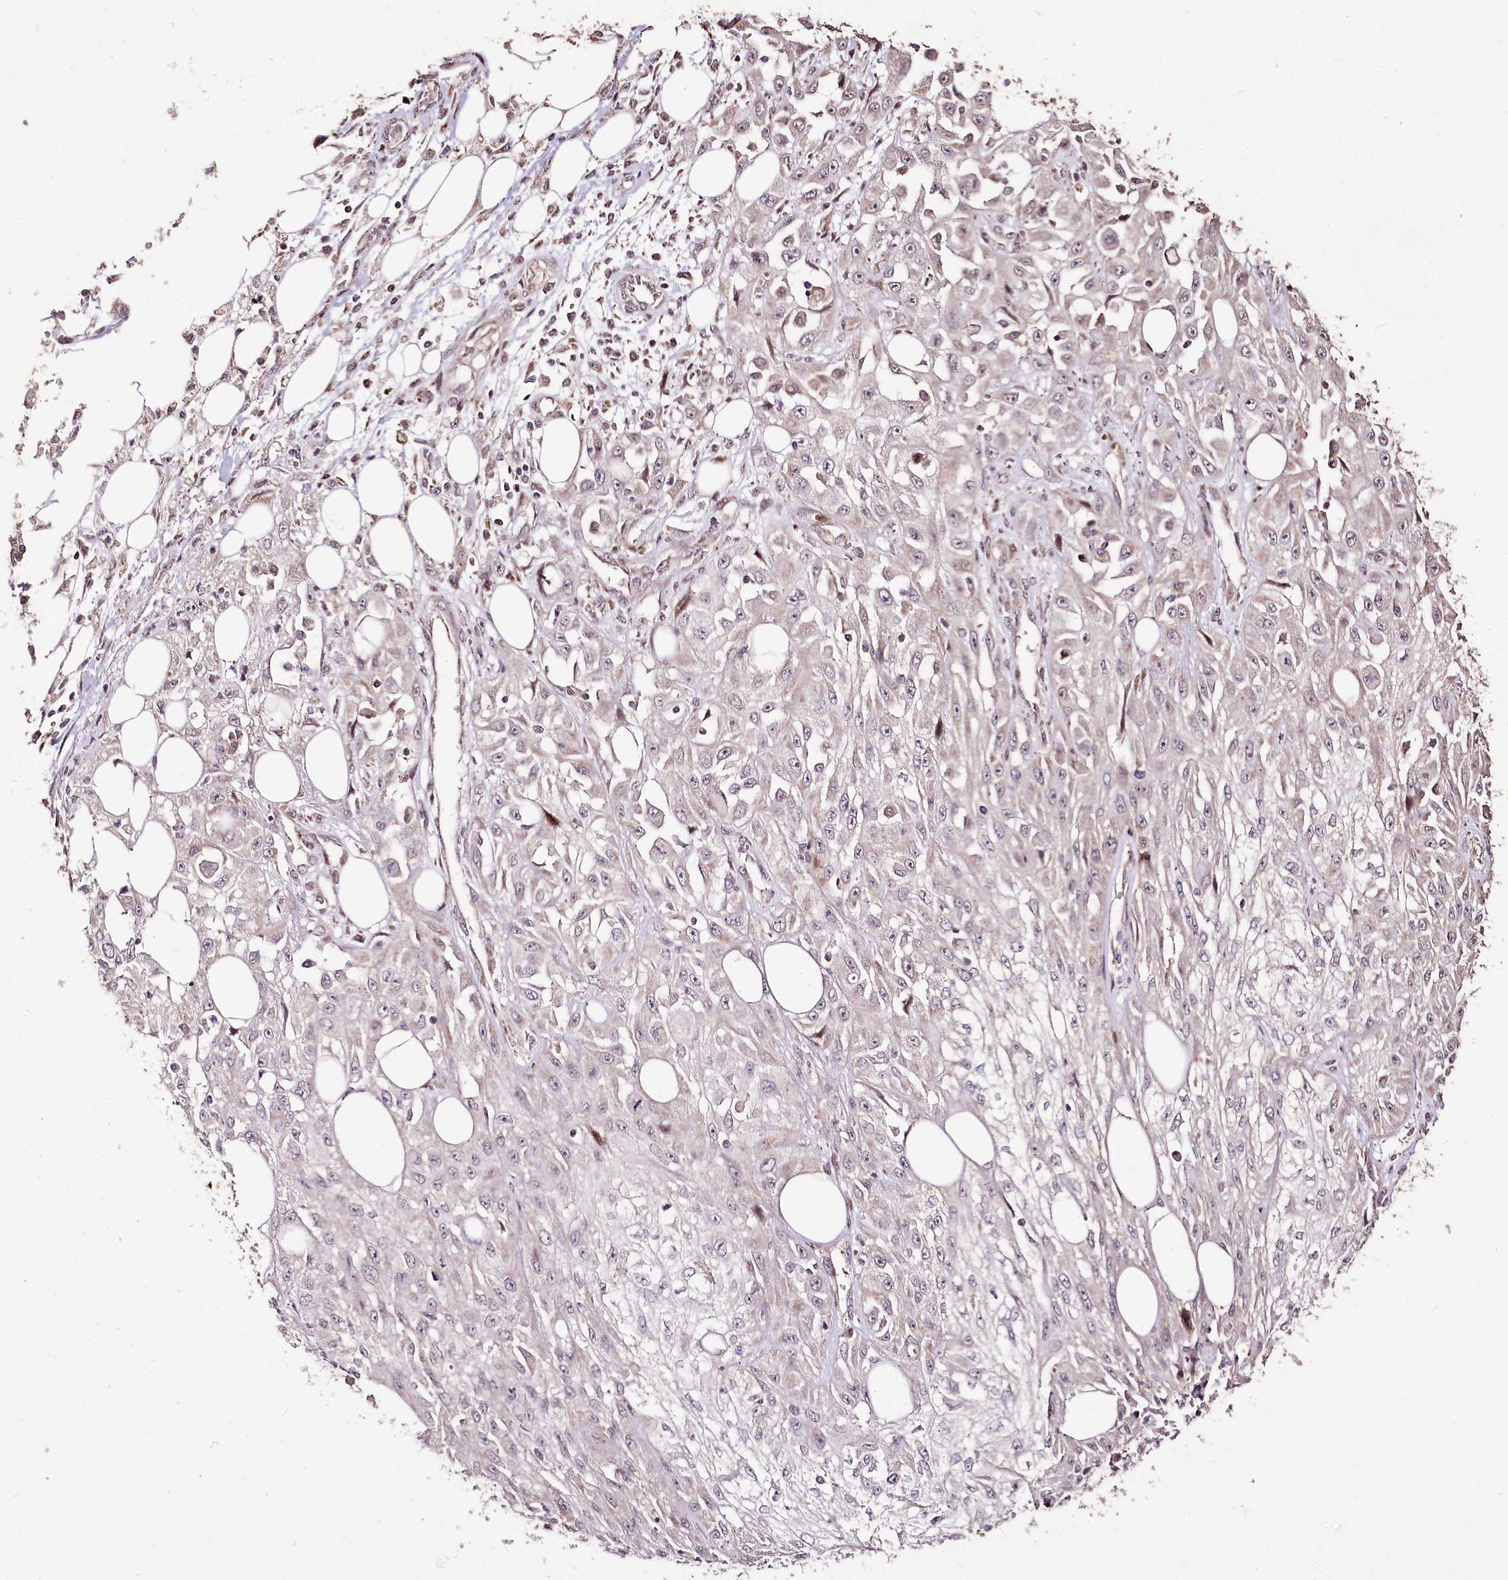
{"staining": {"intensity": "negative", "quantity": "none", "location": "none"}, "tissue": "skin cancer", "cell_type": "Tumor cells", "image_type": "cancer", "snomed": [{"axis": "morphology", "description": "Squamous cell carcinoma, NOS"}, {"axis": "morphology", "description": "Squamous cell carcinoma, metastatic, NOS"}, {"axis": "topography", "description": "Skin"}, {"axis": "topography", "description": "Lymph node"}], "caption": "Skin cancer (metastatic squamous cell carcinoma) stained for a protein using immunohistochemistry (IHC) demonstrates no expression tumor cells.", "gene": "CARD19", "patient": {"sex": "male", "age": 75}}